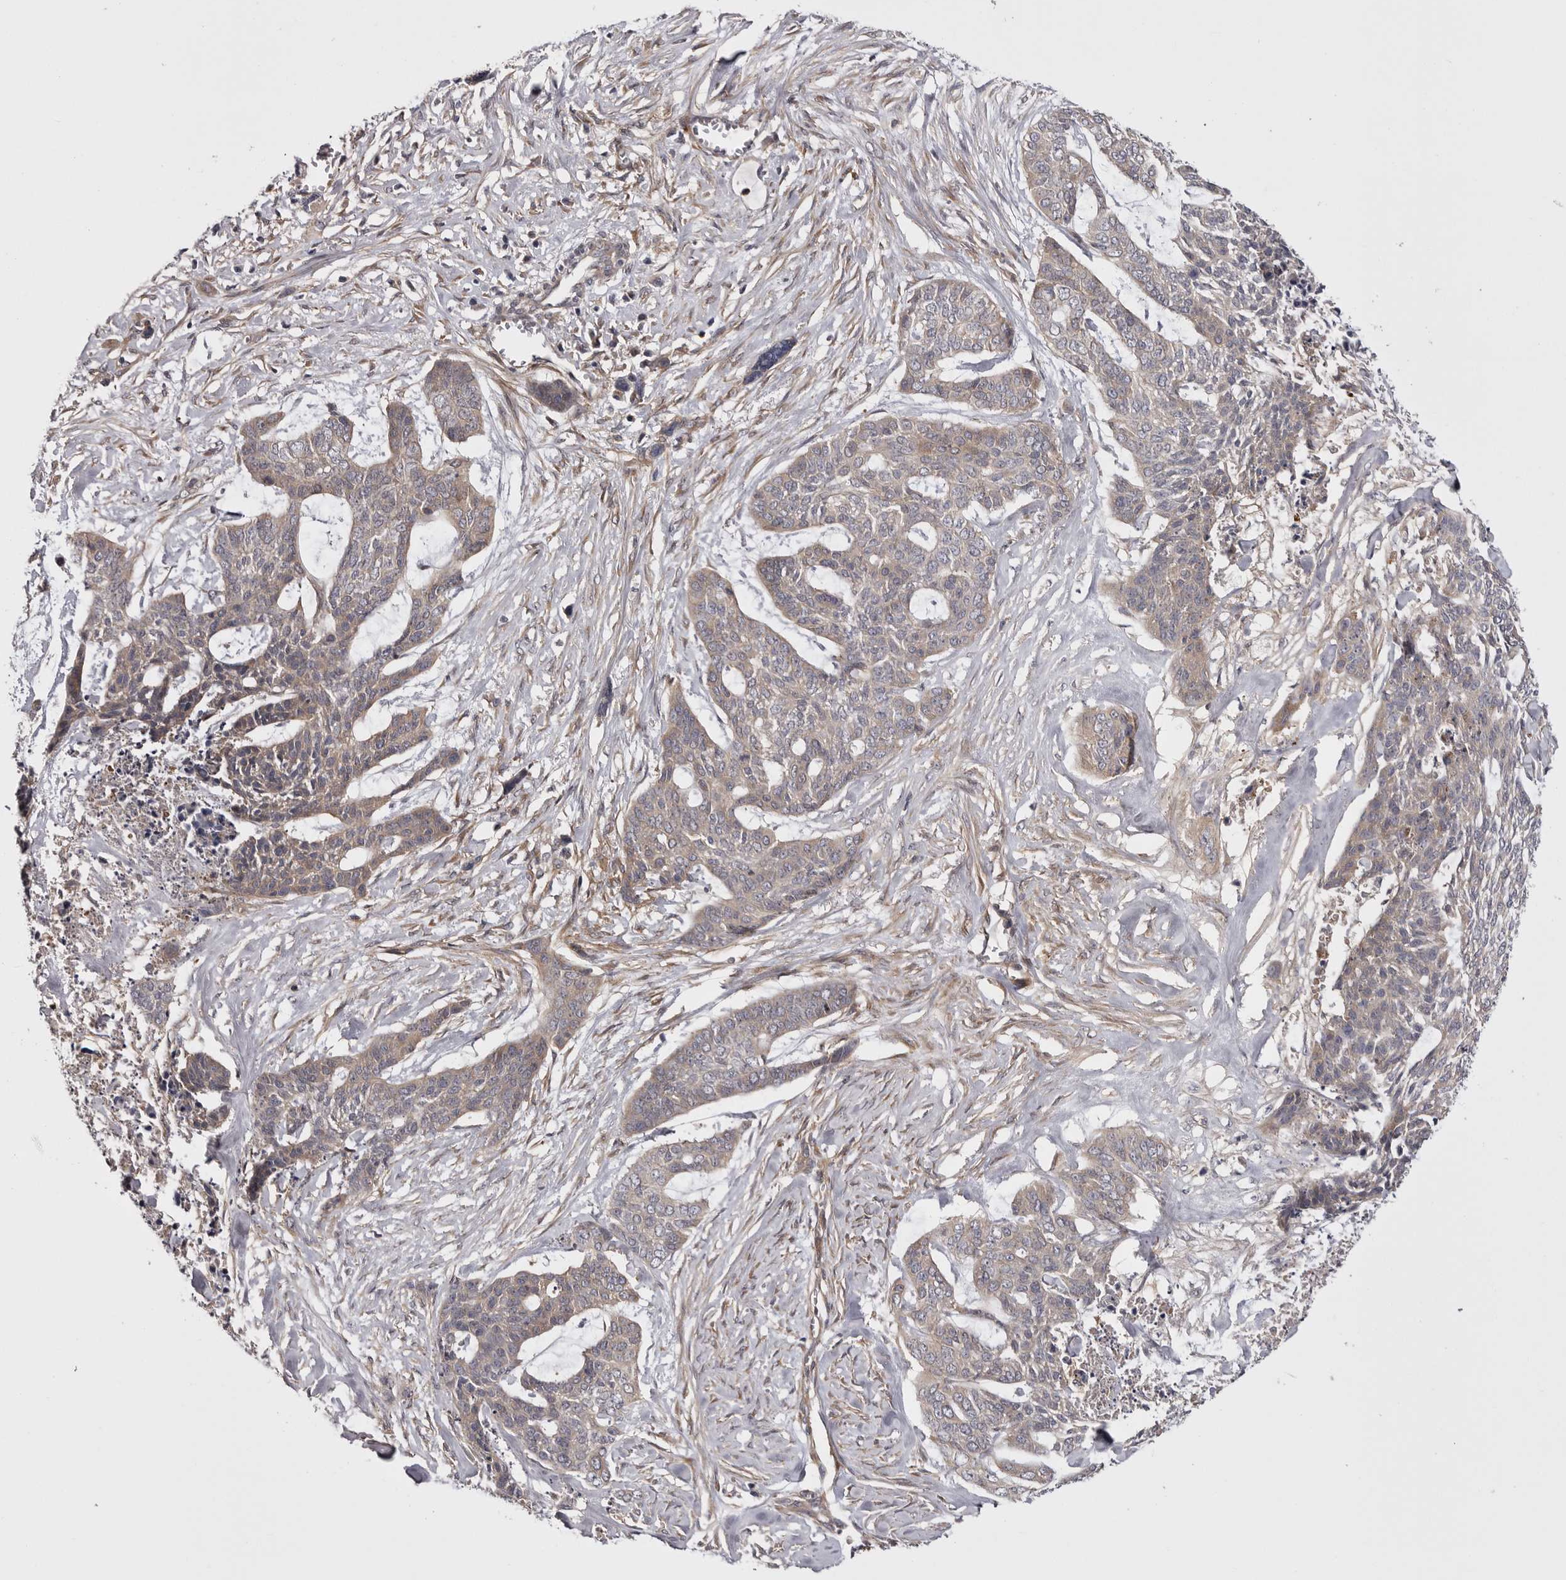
{"staining": {"intensity": "weak", "quantity": "25%-75%", "location": "cytoplasmic/membranous"}, "tissue": "skin cancer", "cell_type": "Tumor cells", "image_type": "cancer", "snomed": [{"axis": "morphology", "description": "Basal cell carcinoma"}, {"axis": "topography", "description": "Skin"}], "caption": "Protein staining shows weak cytoplasmic/membranous expression in approximately 25%-75% of tumor cells in basal cell carcinoma (skin). The staining was performed using DAB (3,3'-diaminobenzidine) to visualize the protein expression in brown, while the nuclei were stained in blue with hematoxylin (Magnification: 20x).", "gene": "OSBPL9", "patient": {"sex": "female", "age": 64}}